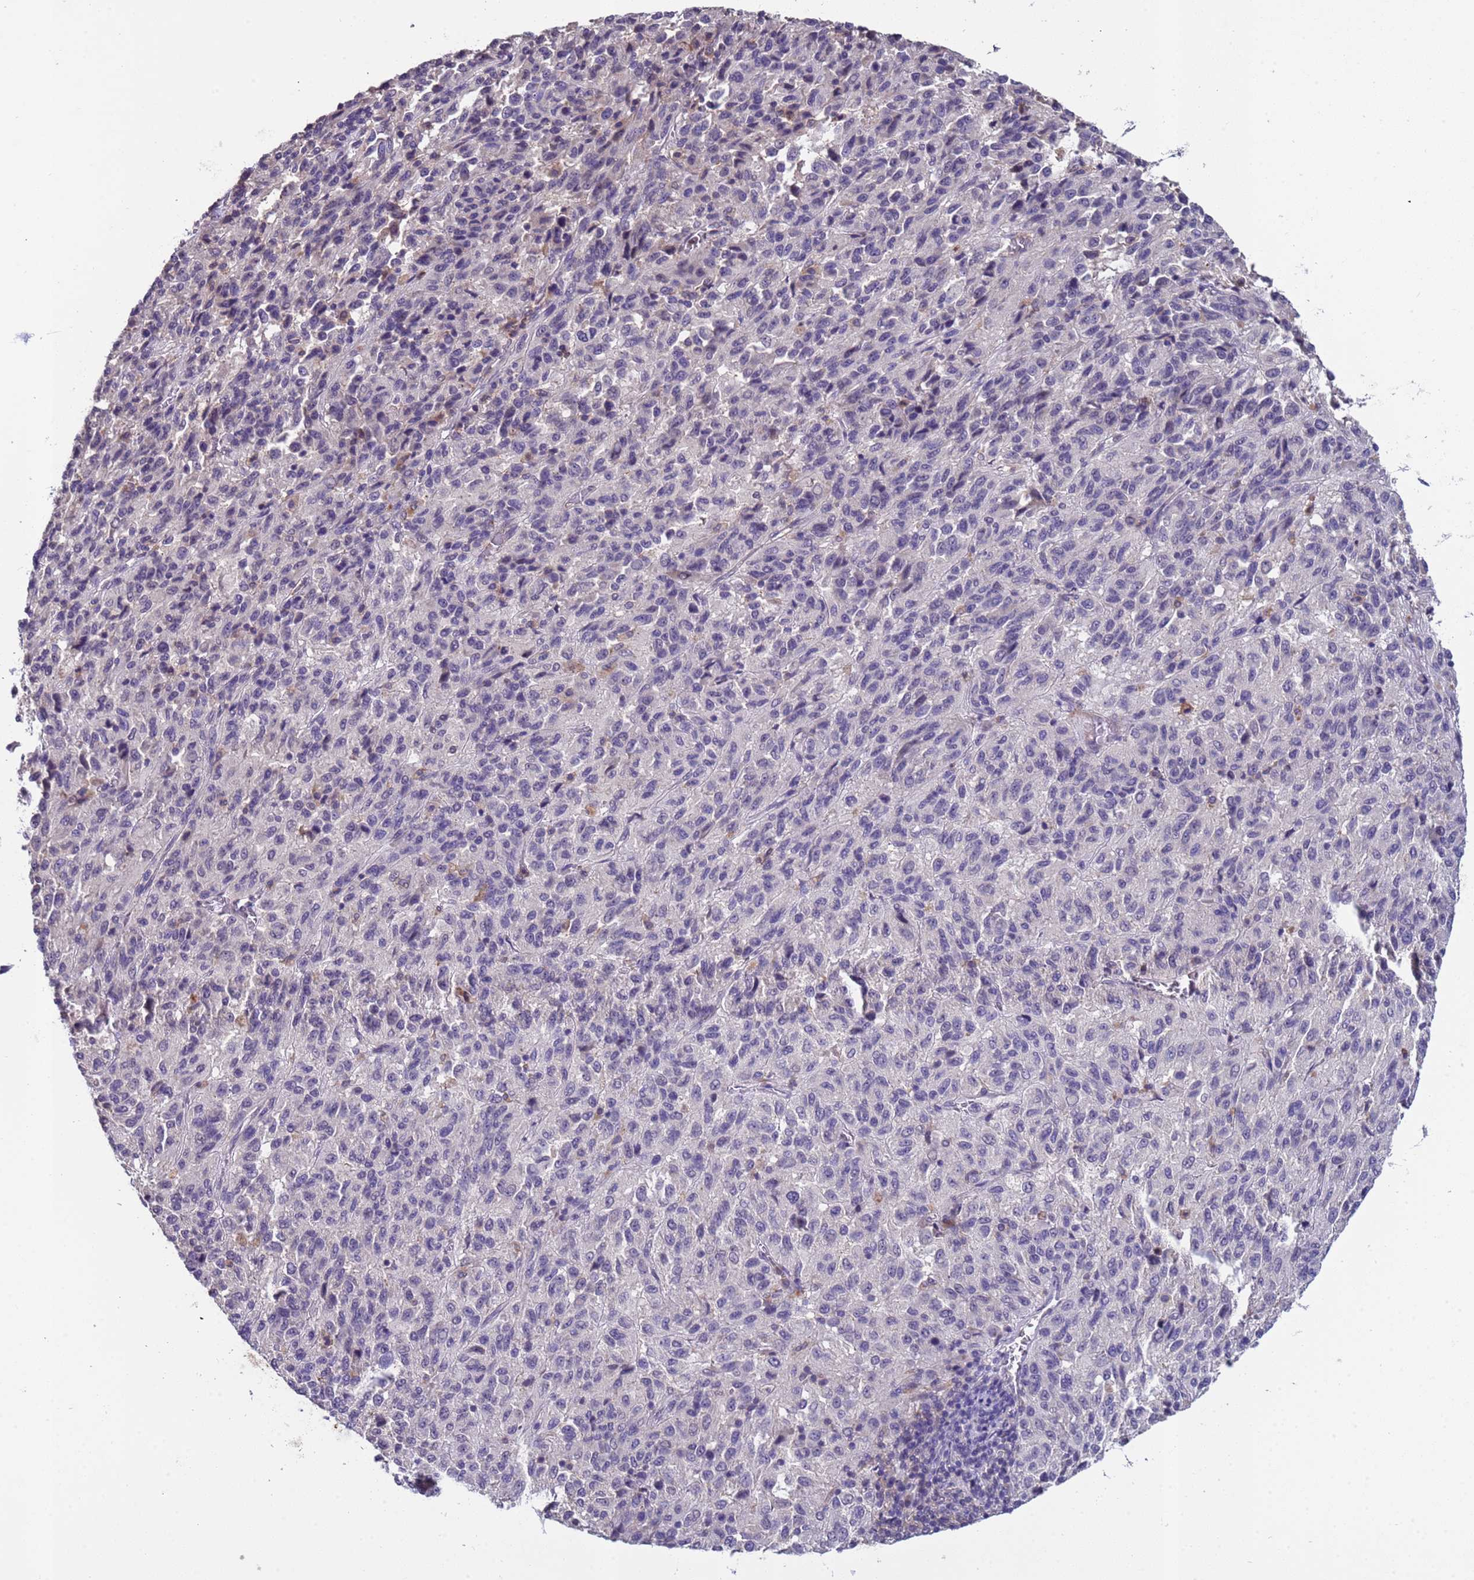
{"staining": {"intensity": "negative", "quantity": "none", "location": "none"}, "tissue": "melanoma", "cell_type": "Tumor cells", "image_type": "cancer", "snomed": [{"axis": "morphology", "description": "Malignant melanoma, Metastatic site"}, {"axis": "topography", "description": "Lung"}], "caption": "Immunohistochemistry (IHC) micrograph of neoplastic tissue: melanoma stained with DAB (3,3'-diaminobenzidine) shows no significant protein positivity in tumor cells.", "gene": "ZNF248", "patient": {"sex": "male", "age": 64}}